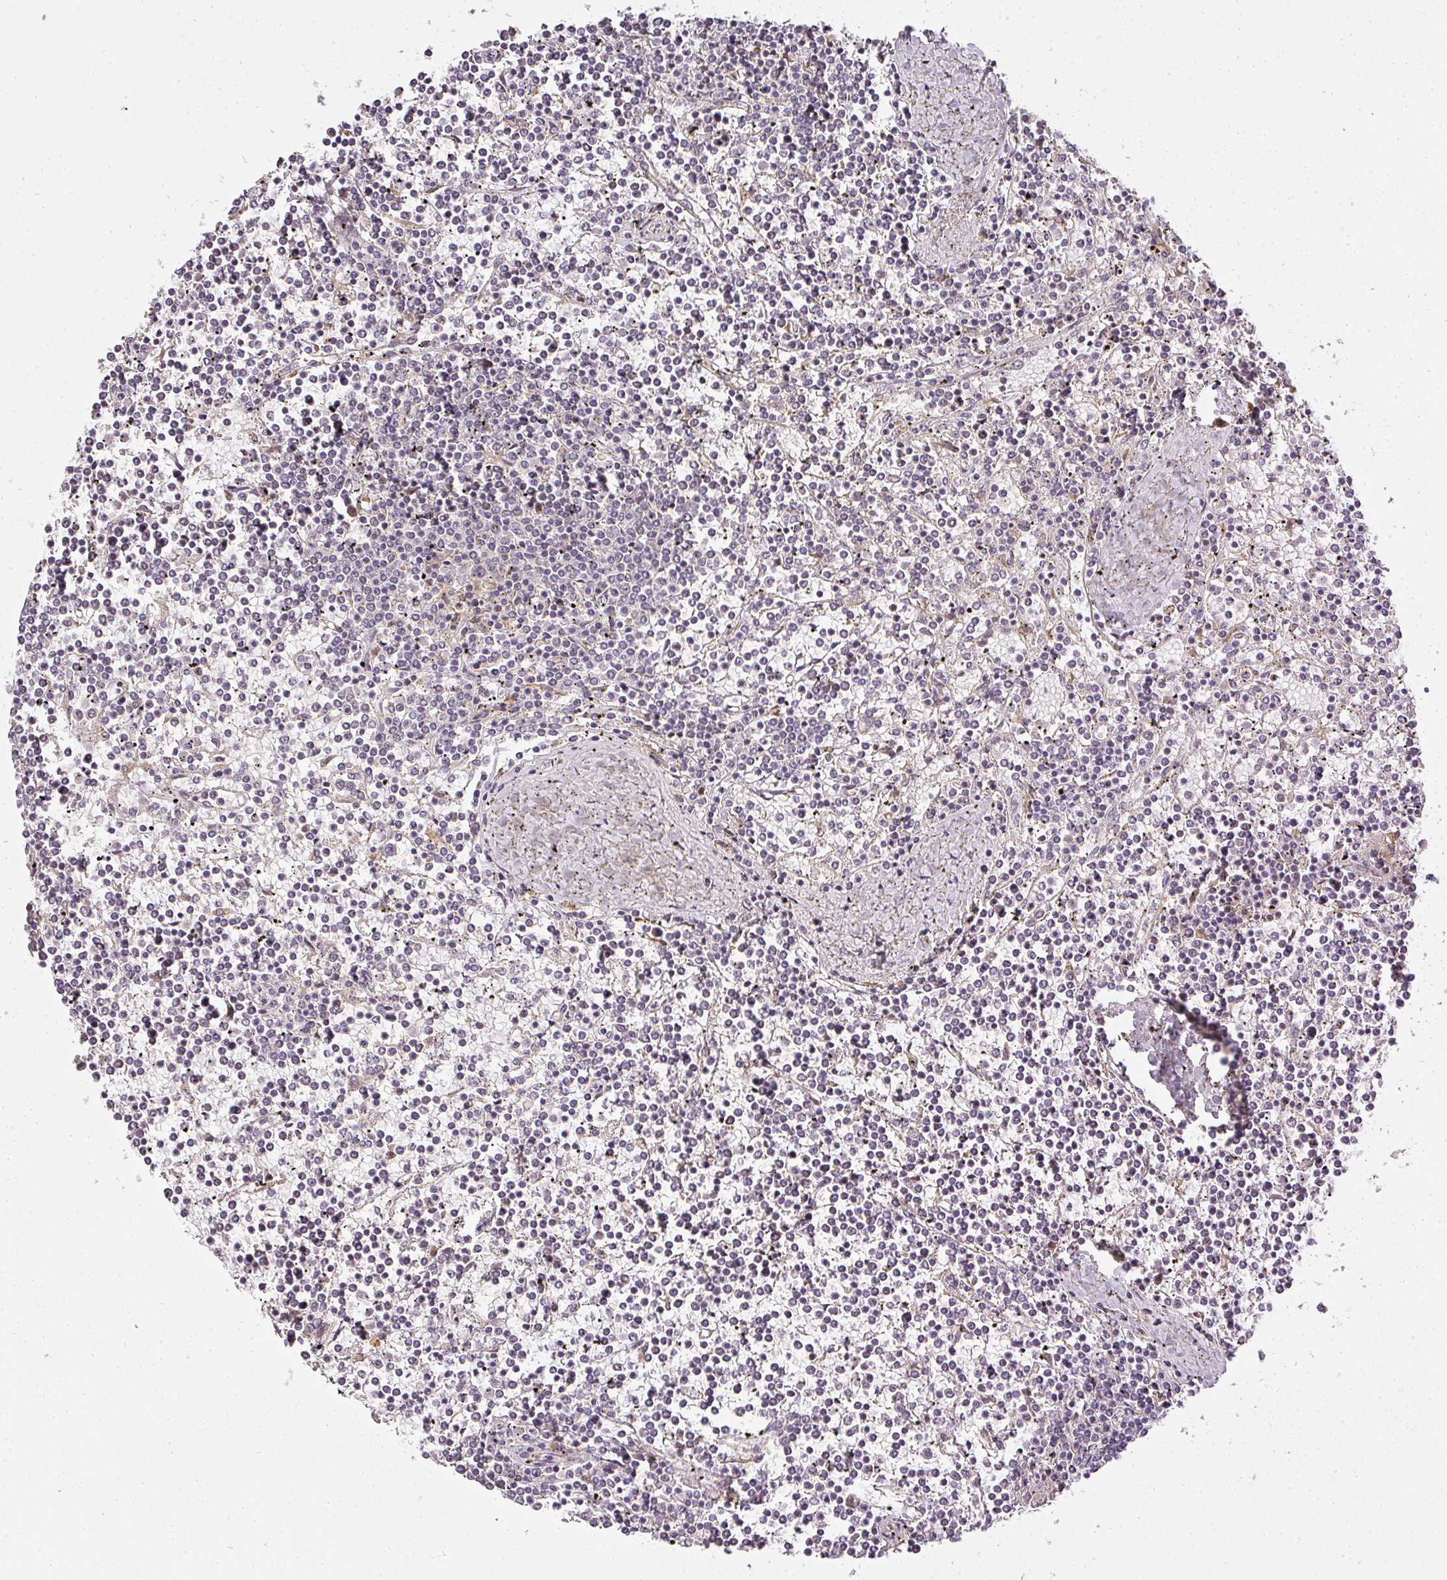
{"staining": {"intensity": "negative", "quantity": "none", "location": "none"}, "tissue": "lymphoma", "cell_type": "Tumor cells", "image_type": "cancer", "snomed": [{"axis": "morphology", "description": "Malignant lymphoma, non-Hodgkin's type, Low grade"}, {"axis": "topography", "description": "Spleen"}], "caption": "Malignant lymphoma, non-Hodgkin's type (low-grade) was stained to show a protein in brown. There is no significant expression in tumor cells. Brightfield microscopy of immunohistochemistry stained with DAB (brown) and hematoxylin (blue), captured at high magnification.", "gene": "MED19", "patient": {"sex": "female", "age": 19}}